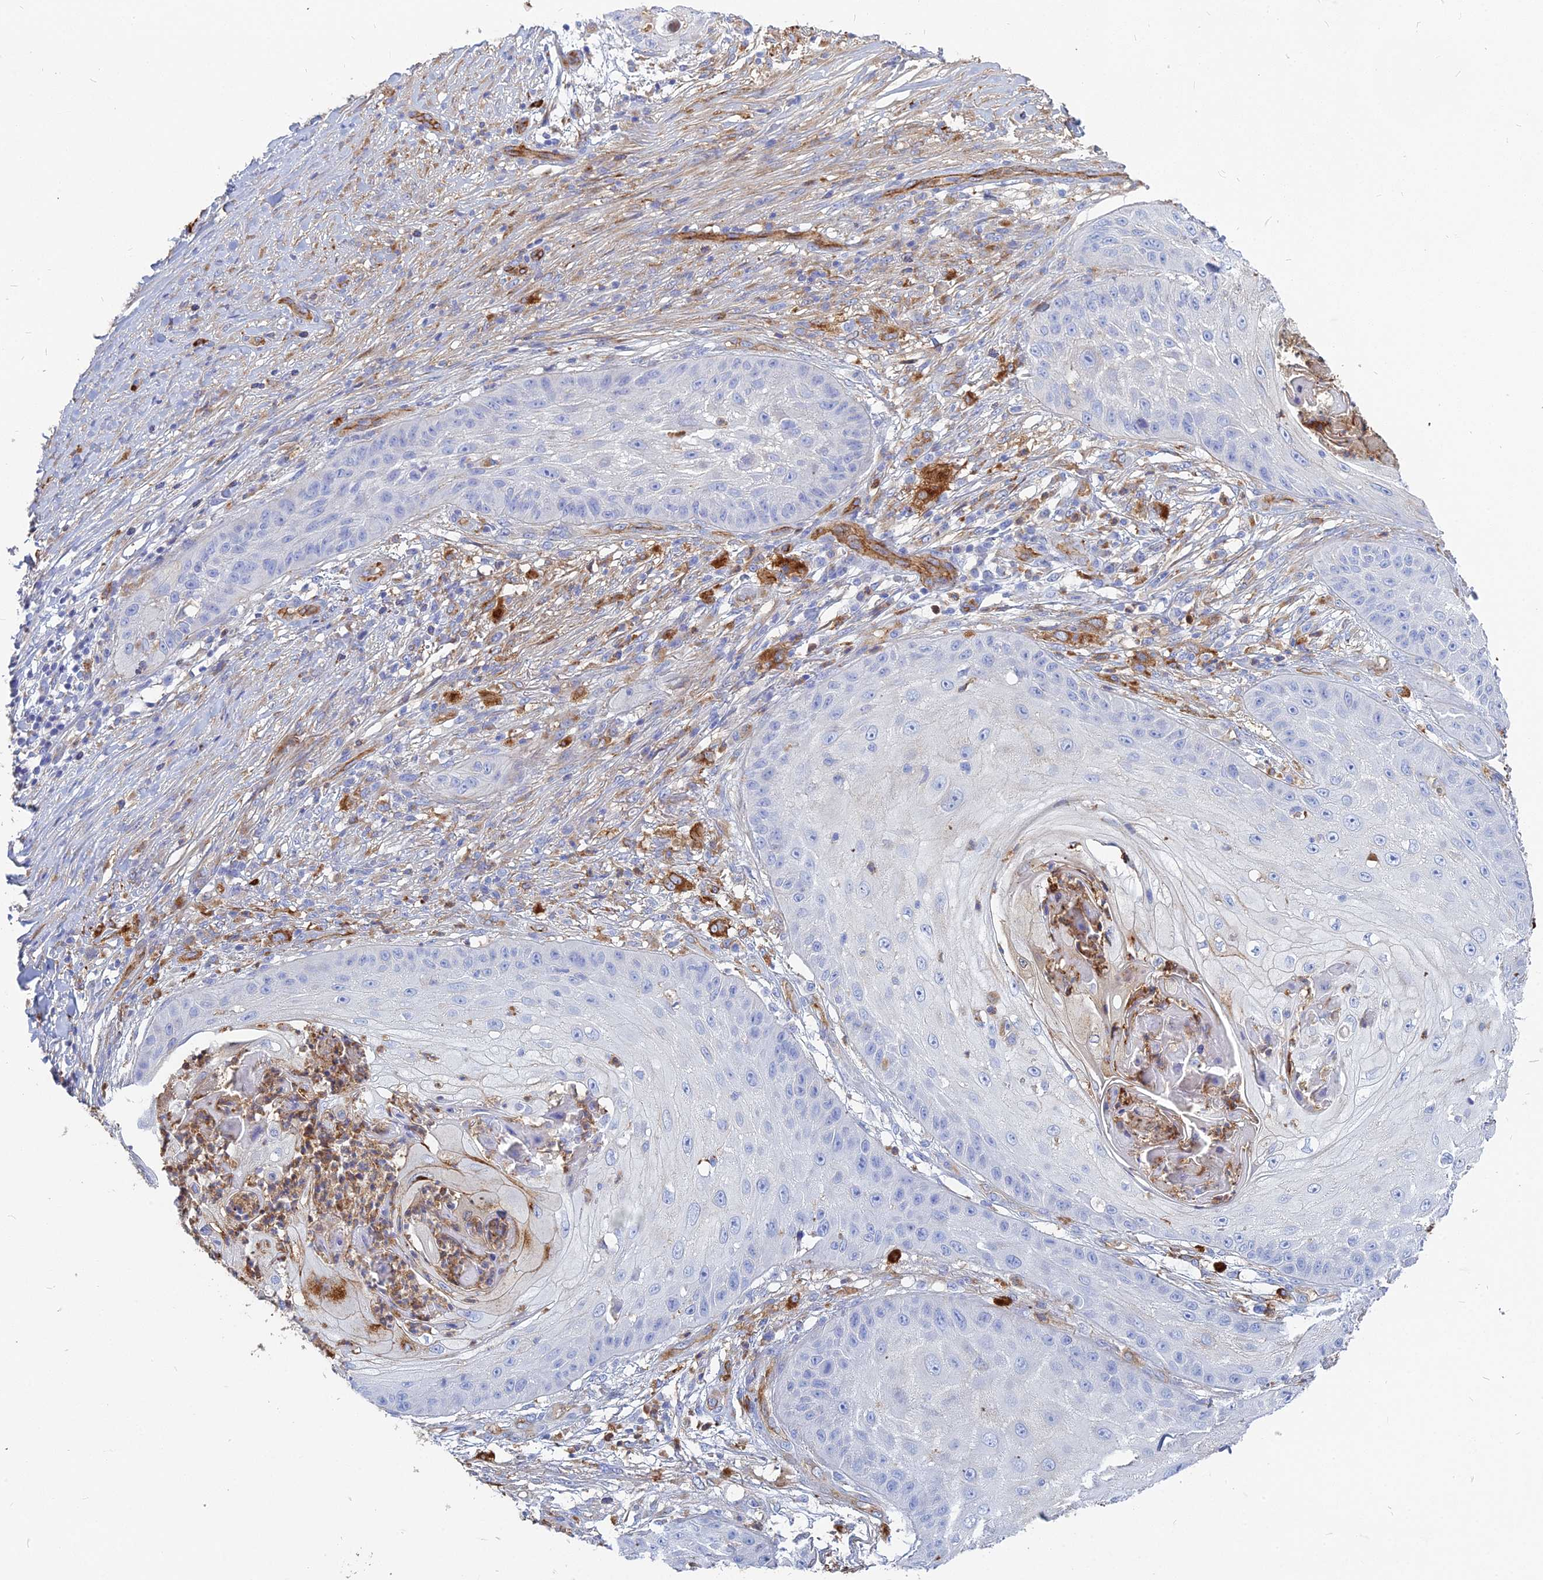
{"staining": {"intensity": "negative", "quantity": "none", "location": "none"}, "tissue": "skin cancer", "cell_type": "Tumor cells", "image_type": "cancer", "snomed": [{"axis": "morphology", "description": "Squamous cell carcinoma, NOS"}, {"axis": "topography", "description": "Skin"}], "caption": "This is a micrograph of immunohistochemistry (IHC) staining of squamous cell carcinoma (skin), which shows no staining in tumor cells. Brightfield microscopy of immunohistochemistry (IHC) stained with DAB (3,3'-diaminobenzidine) (brown) and hematoxylin (blue), captured at high magnification.", "gene": "VAT1", "patient": {"sex": "male", "age": 70}}